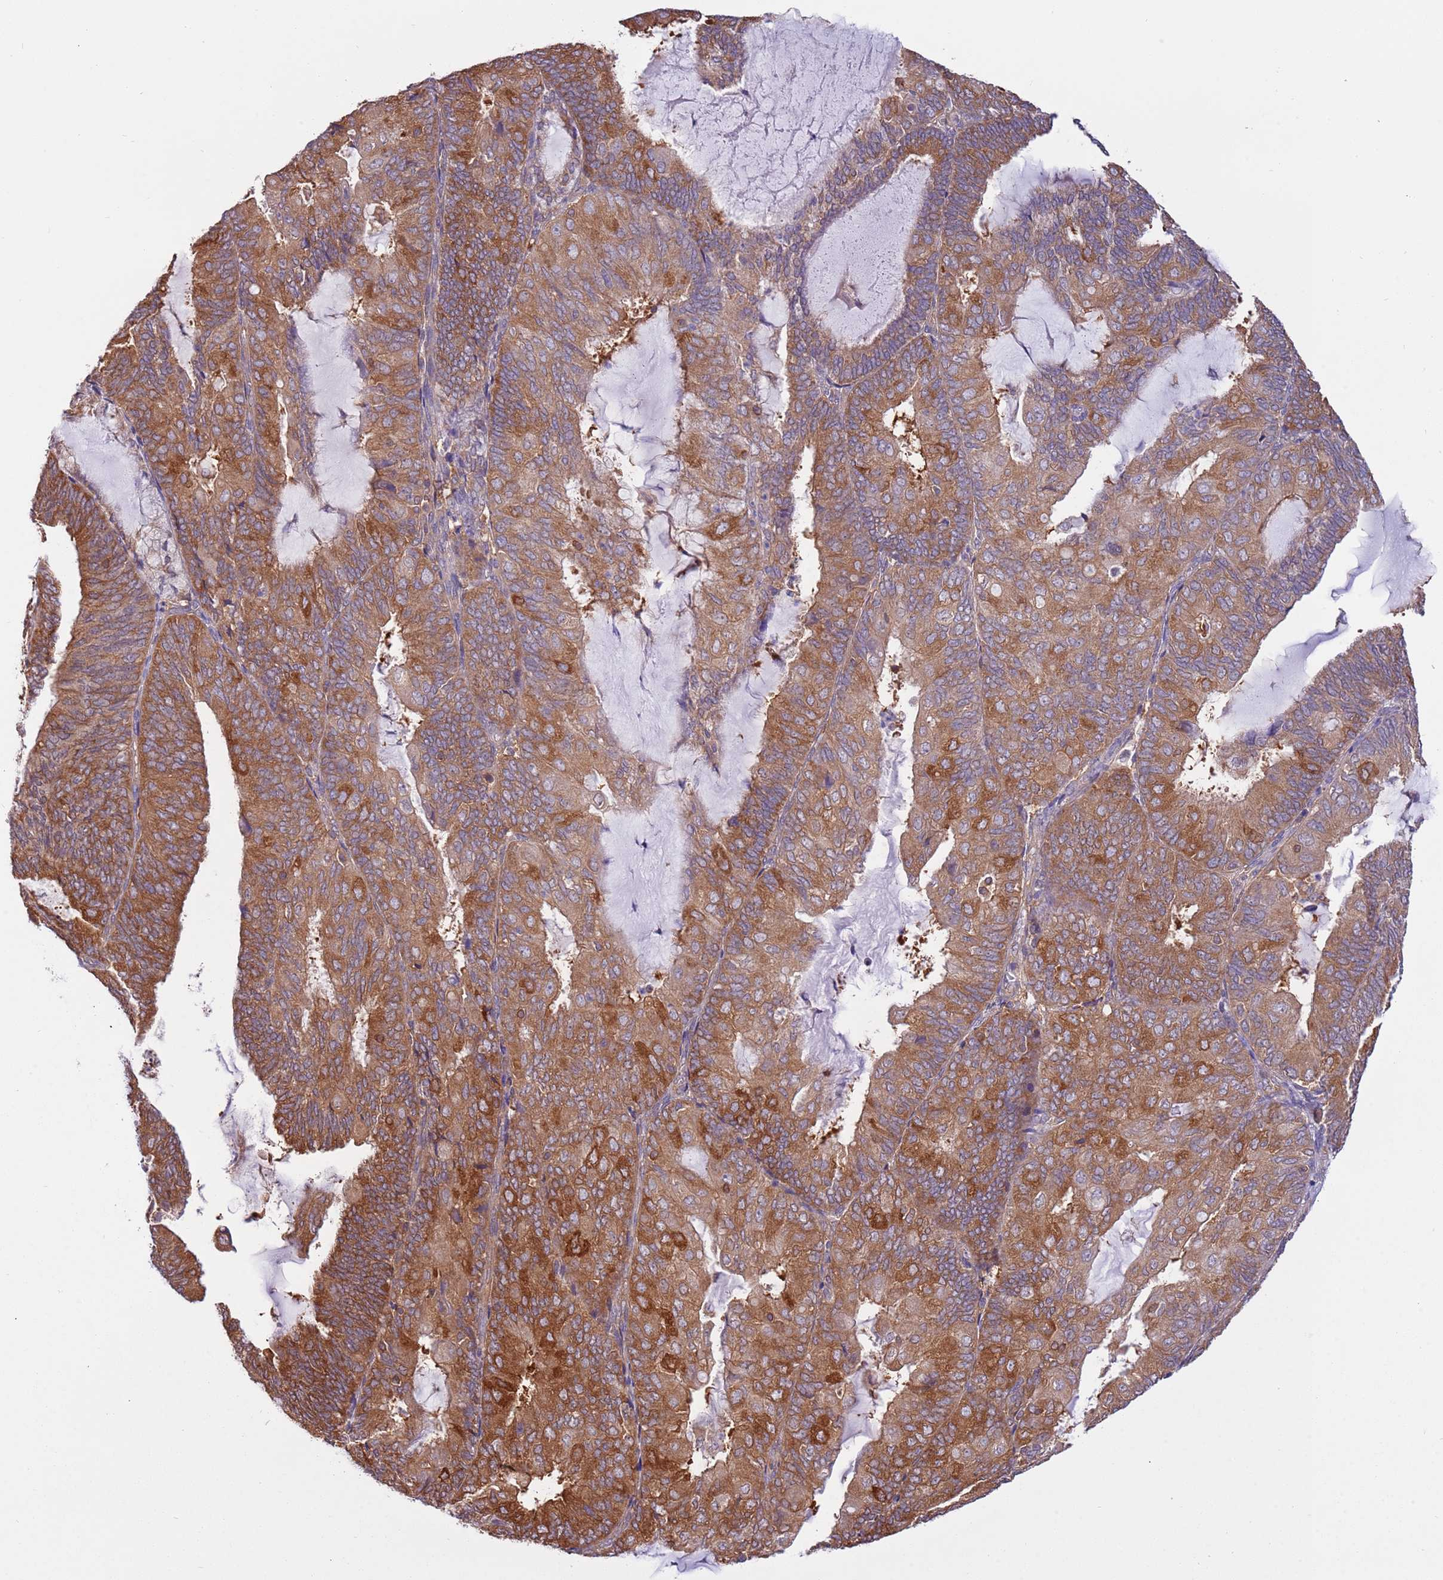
{"staining": {"intensity": "moderate", "quantity": ">75%", "location": "cytoplasmic/membranous"}, "tissue": "endometrial cancer", "cell_type": "Tumor cells", "image_type": "cancer", "snomed": [{"axis": "morphology", "description": "Adenocarcinoma, NOS"}, {"axis": "topography", "description": "Endometrium"}], "caption": "Moderate cytoplasmic/membranous protein staining is identified in approximately >75% of tumor cells in adenocarcinoma (endometrial). (DAB (3,3'-diaminobenzidine) = brown stain, brightfield microscopy at high magnification).", "gene": "STIP1", "patient": {"sex": "female", "age": 81}}